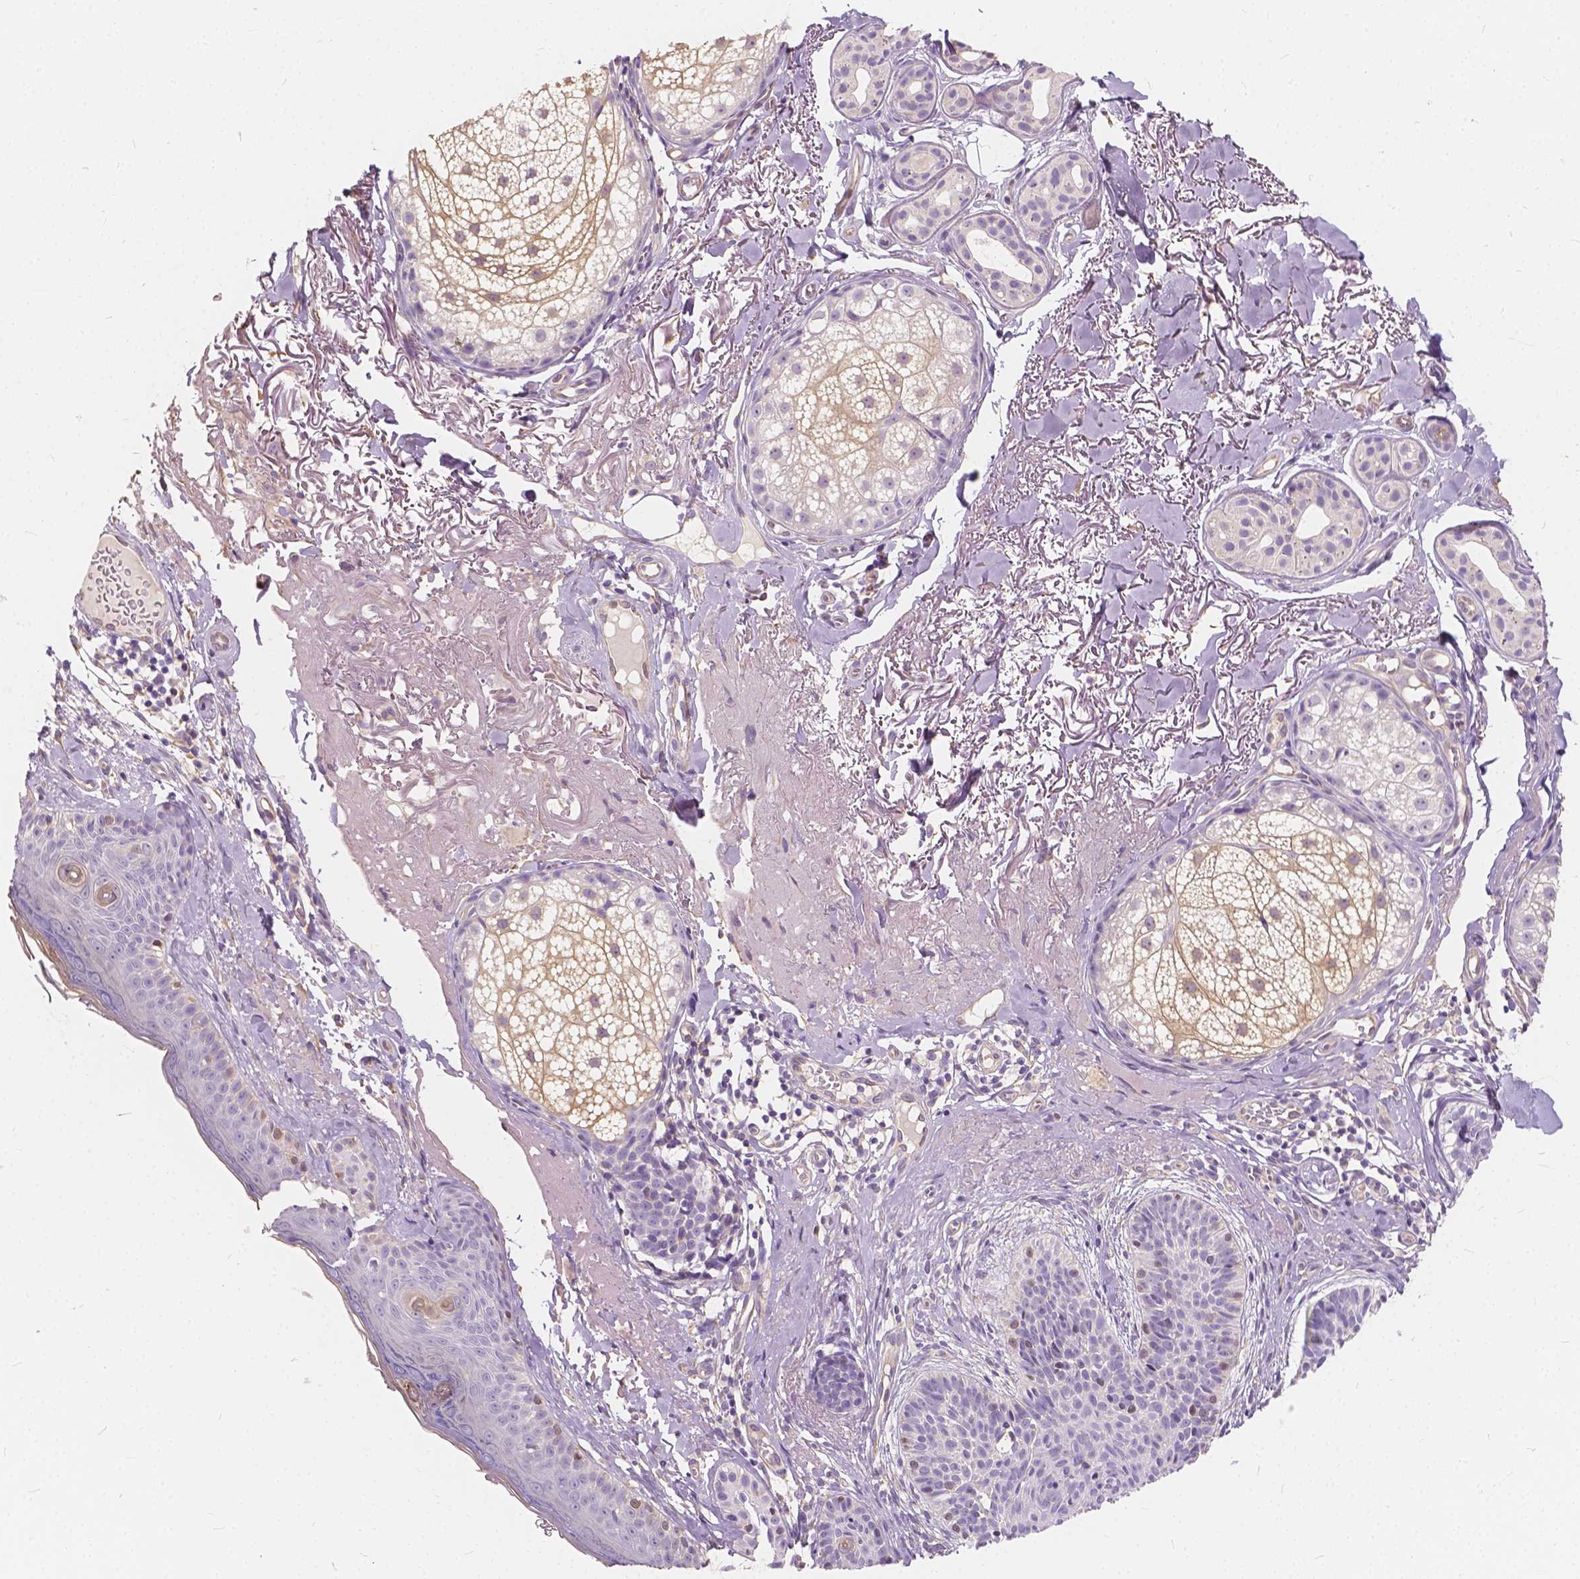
{"staining": {"intensity": "weak", "quantity": "<25%", "location": "cytoplasmic/membranous,nuclear"}, "tissue": "skin cancer", "cell_type": "Tumor cells", "image_type": "cancer", "snomed": [{"axis": "morphology", "description": "Basal cell carcinoma"}, {"axis": "topography", "description": "Skin"}], "caption": "The immunohistochemistry image has no significant positivity in tumor cells of skin cancer tissue.", "gene": "KIAA0513", "patient": {"sex": "male", "age": 78}}